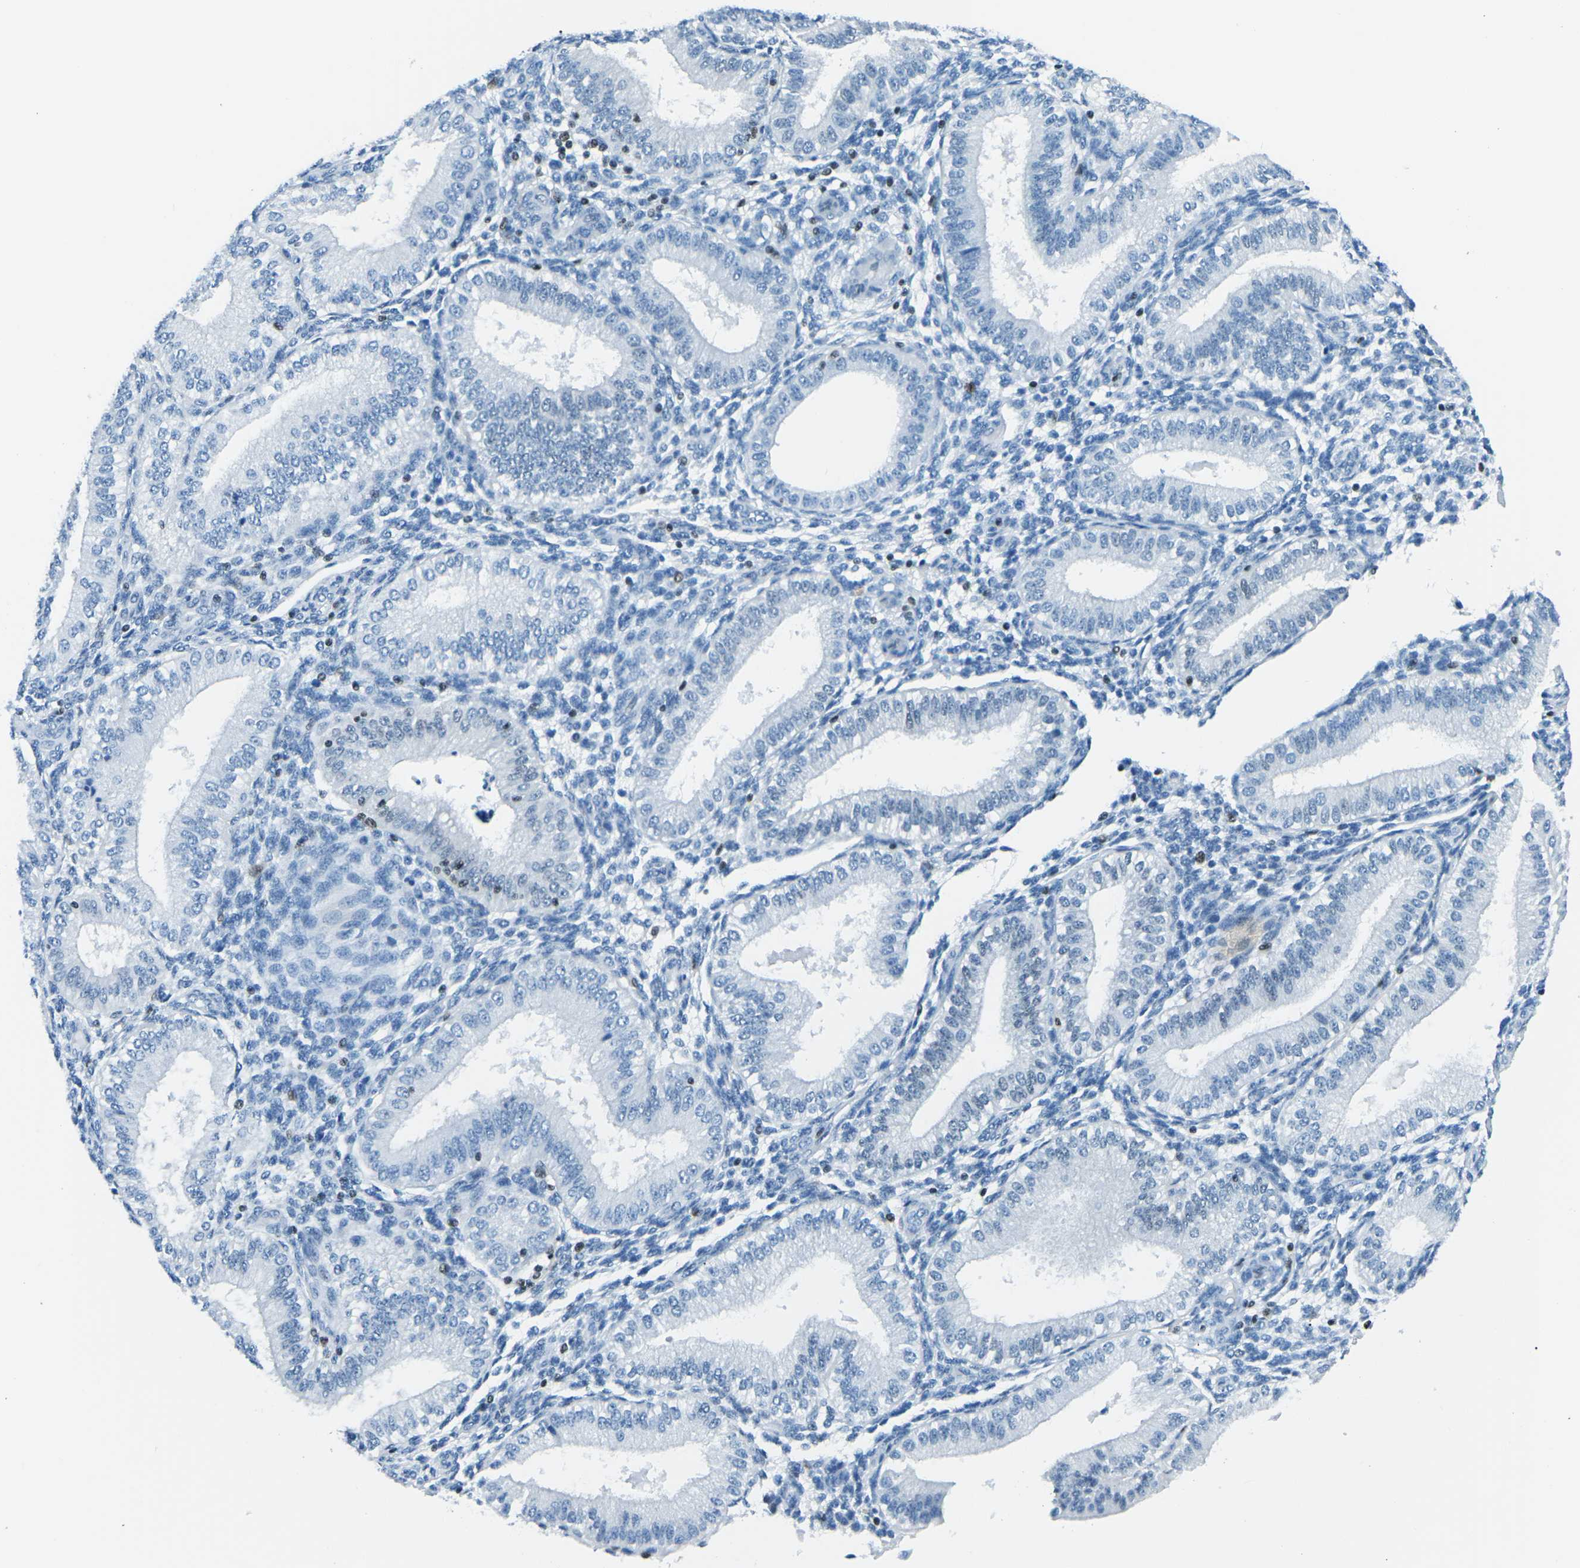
{"staining": {"intensity": "negative", "quantity": "none", "location": "none"}, "tissue": "endometrium", "cell_type": "Cells in endometrial stroma", "image_type": "normal", "snomed": [{"axis": "morphology", "description": "Normal tissue, NOS"}, {"axis": "topography", "description": "Endometrium"}], "caption": "Immunohistochemistry (IHC) photomicrograph of benign human endometrium stained for a protein (brown), which reveals no staining in cells in endometrial stroma.", "gene": "CELF2", "patient": {"sex": "female", "age": 35}}